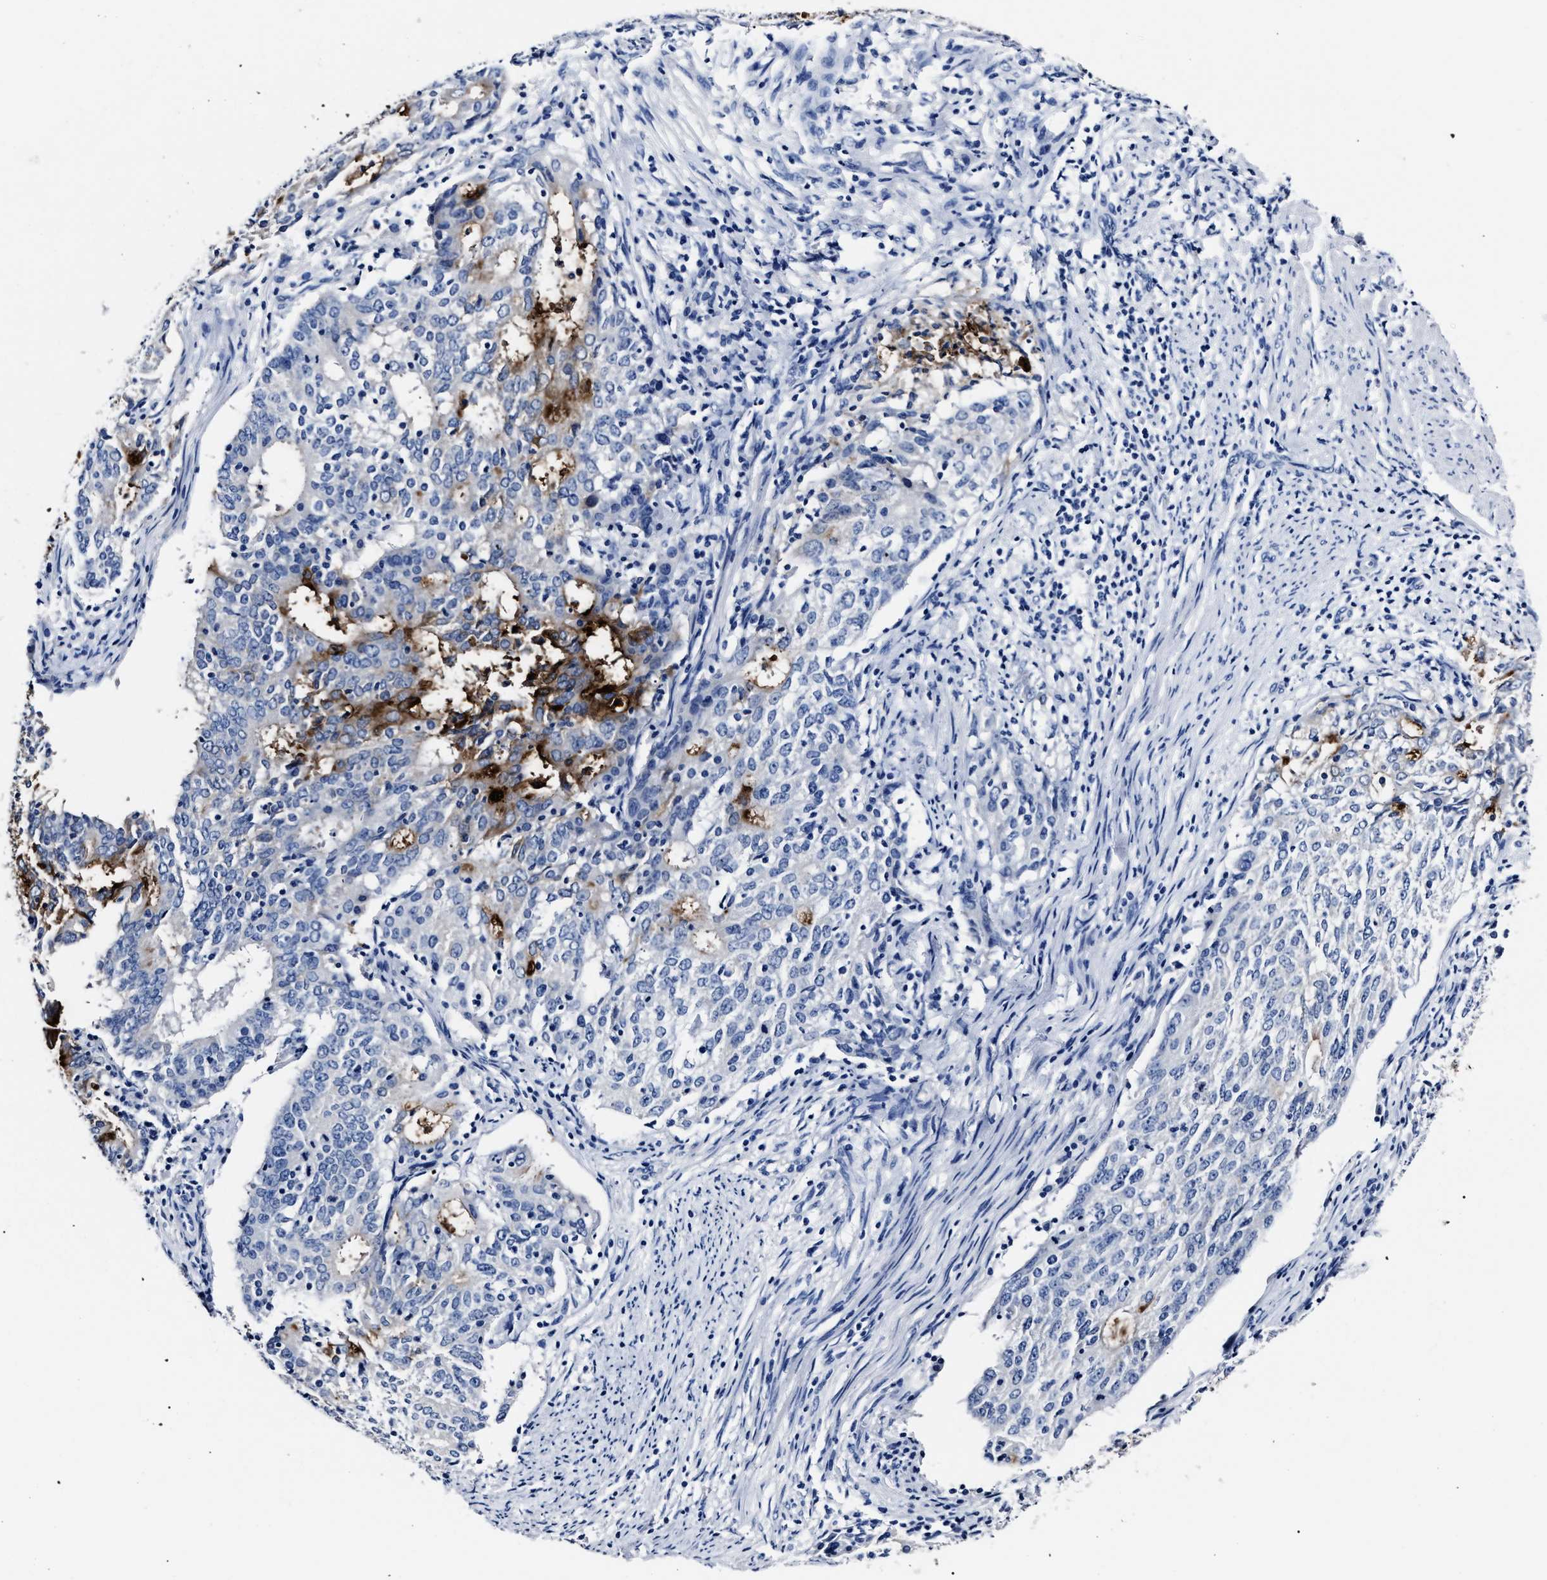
{"staining": {"intensity": "strong", "quantity": "<25%", "location": "cytoplasmic/membranous"}, "tissue": "cervical cancer", "cell_type": "Tumor cells", "image_type": "cancer", "snomed": [{"axis": "morphology", "description": "Adenocarcinoma, NOS"}, {"axis": "topography", "description": "Cervix"}], "caption": "Cervical adenocarcinoma stained with a protein marker displays strong staining in tumor cells.", "gene": "ALPG", "patient": {"sex": "female", "age": 44}}